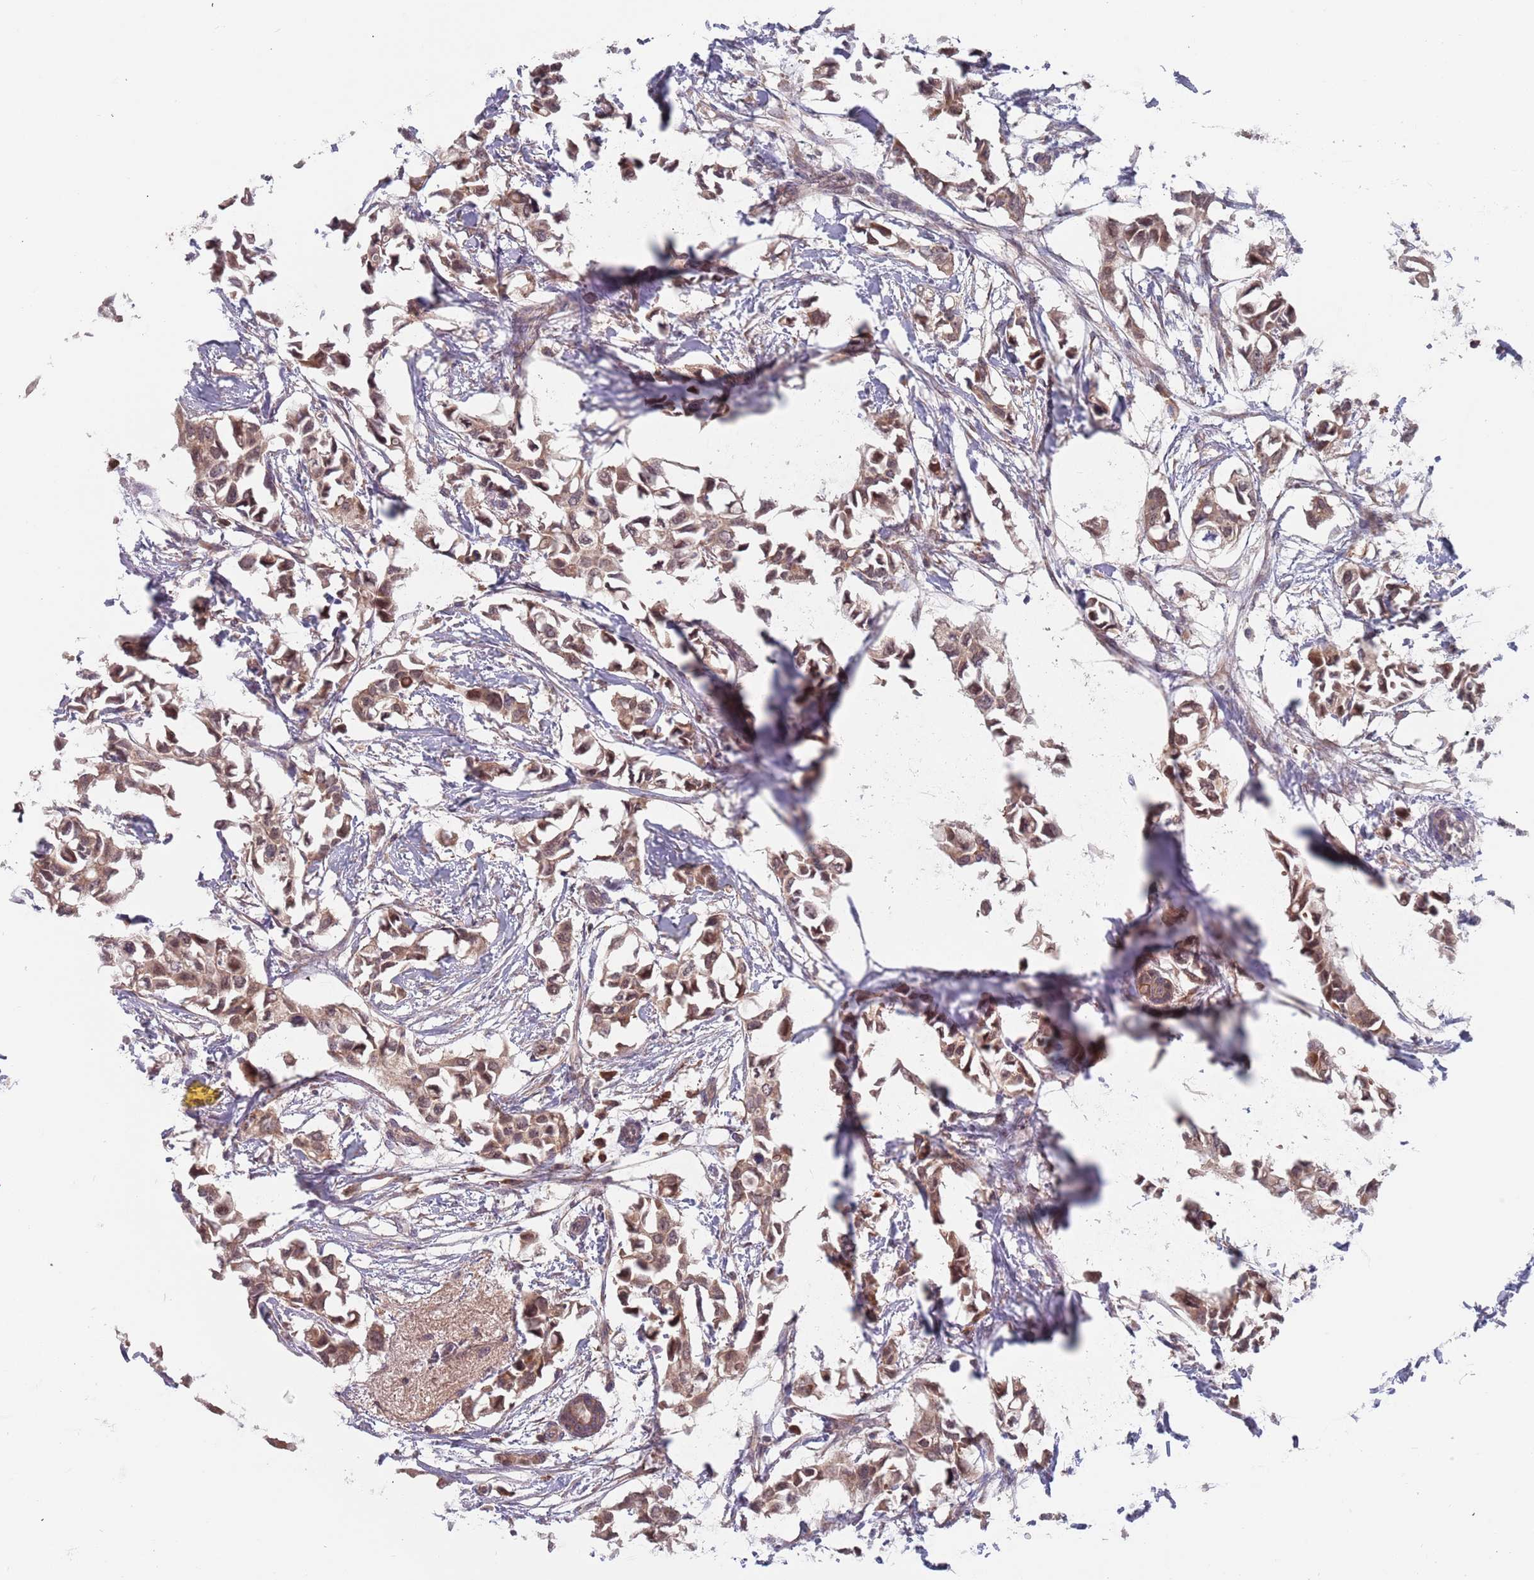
{"staining": {"intensity": "moderate", "quantity": ">75%", "location": "cytoplasmic/membranous"}, "tissue": "breast cancer", "cell_type": "Tumor cells", "image_type": "cancer", "snomed": [{"axis": "morphology", "description": "Duct carcinoma"}, {"axis": "topography", "description": "Breast"}], "caption": "Immunohistochemical staining of human breast cancer shows medium levels of moderate cytoplasmic/membranous protein expression in approximately >75% of tumor cells.", "gene": "ZNF140", "patient": {"sex": "female", "age": 41}}